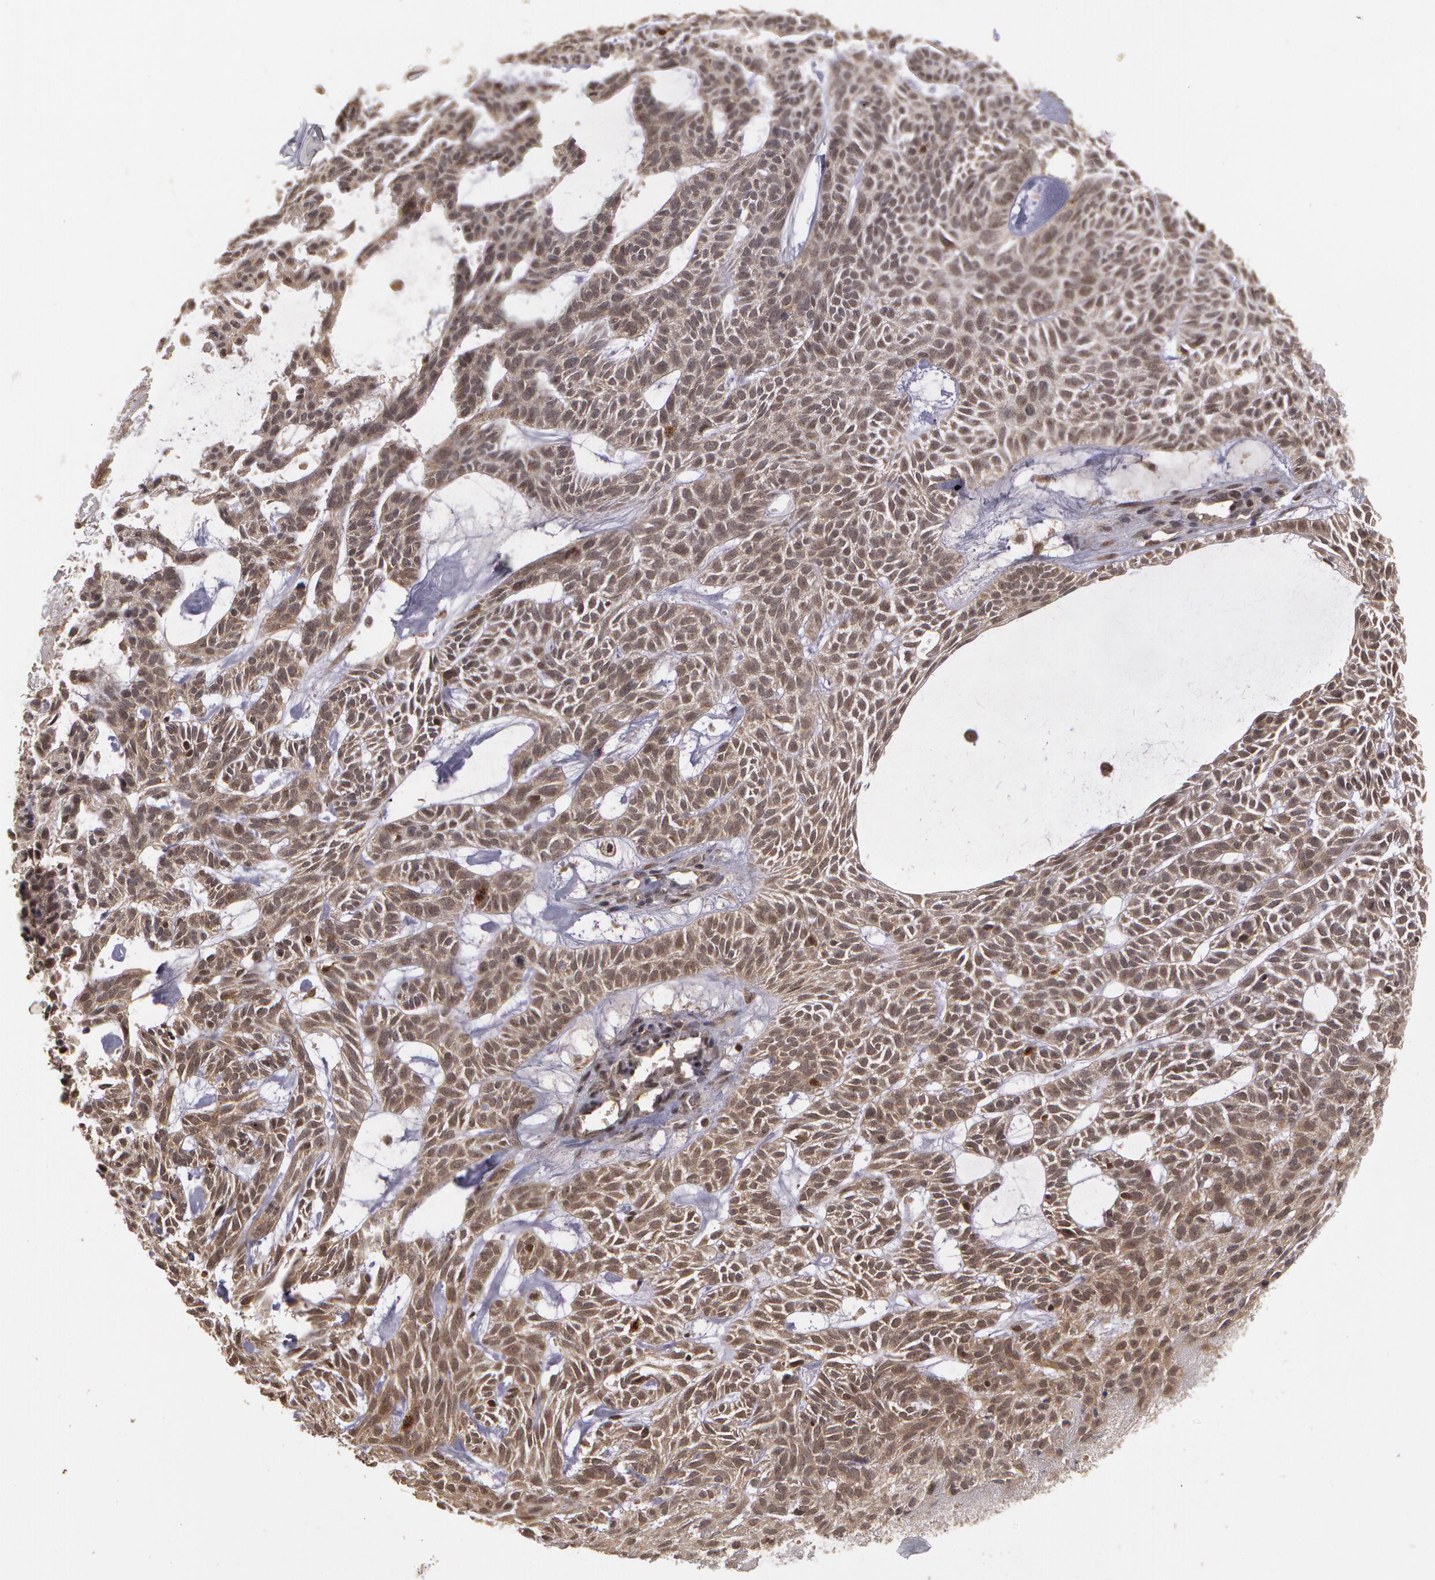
{"staining": {"intensity": "moderate", "quantity": ">75%", "location": "cytoplasmic/membranous,nuclear"}, "tissue": "skin cancer", "cell_type": "Tumor cells", "image_type": "cancer", "snomed": [{"axis": "morphology", "description": "Basal cell carcinoma"}, {"axis": "topography", "description": "Skin"}], "caption": "IHC histopathology image of neoplastic tissue: skin basal cell carcinoma stained using immunohistochemistry exhibits medium levels of moderate protein expression localized specifically in the cytoplasmic/membranous and nuclear of tumor cells, appearing as a cytoplasmic/membranous and nuclear brown color.", "gene": "GLIS1", "patient": {"sex": "male", "age": 75}}